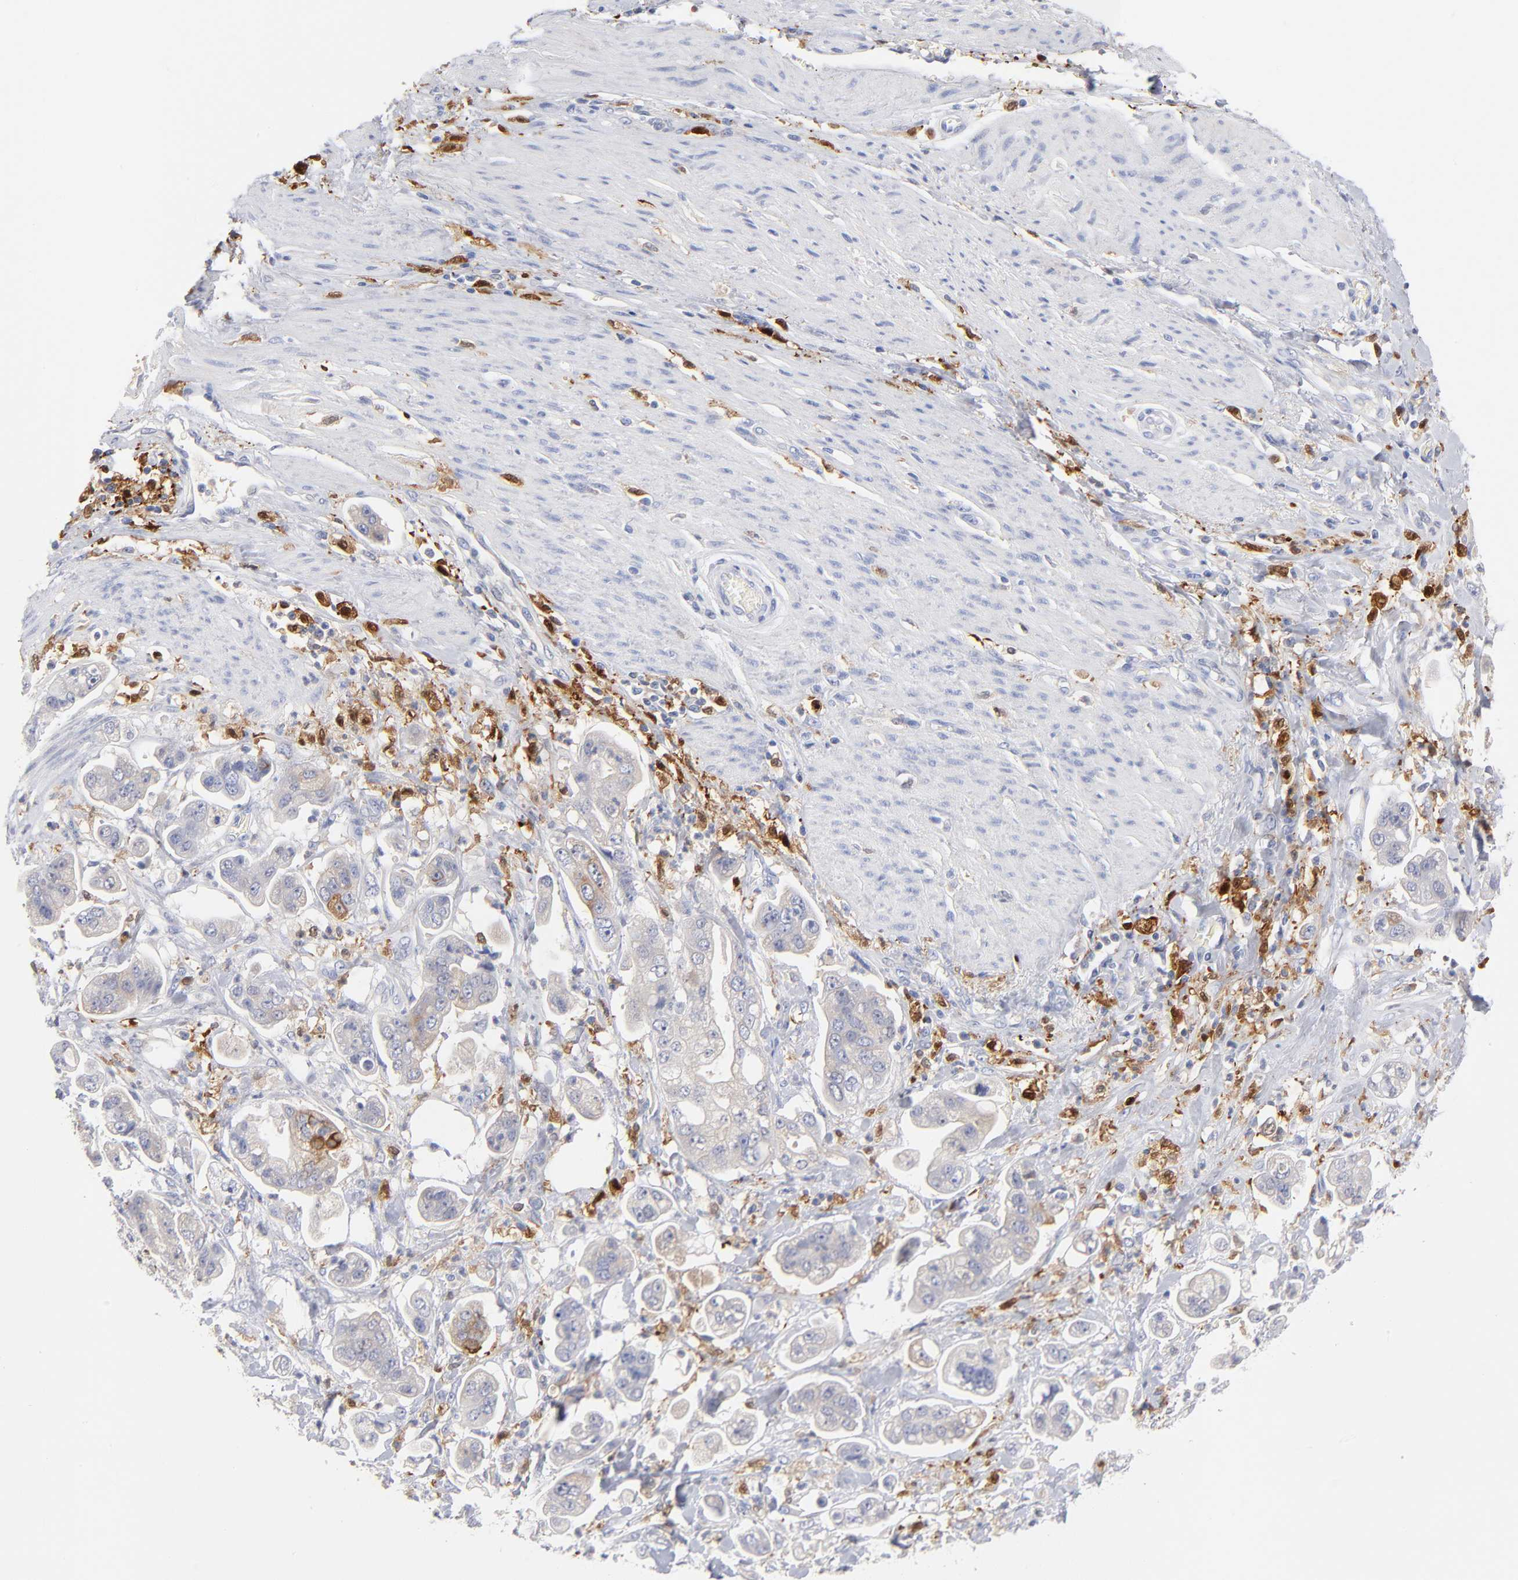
{"staining": {"intensity": "negative", "quantity": "none", "location": "none"}, "tissue": "stomach cancer", "cell_type": "Tumor cells", "image_type": "cancer", "snomed": [{"axis": "morphology", "description": "Adenocarcinoma, NOS"}, {"axis": "topography", "description": "Stomach"}], "caption": "Human stomach adenocarcinoma stained for a protein using immunohistochemistry reveals no staining in tumor cells.", "gene": "IFIT2", "patient": {"sex": "male", "age": 62}}